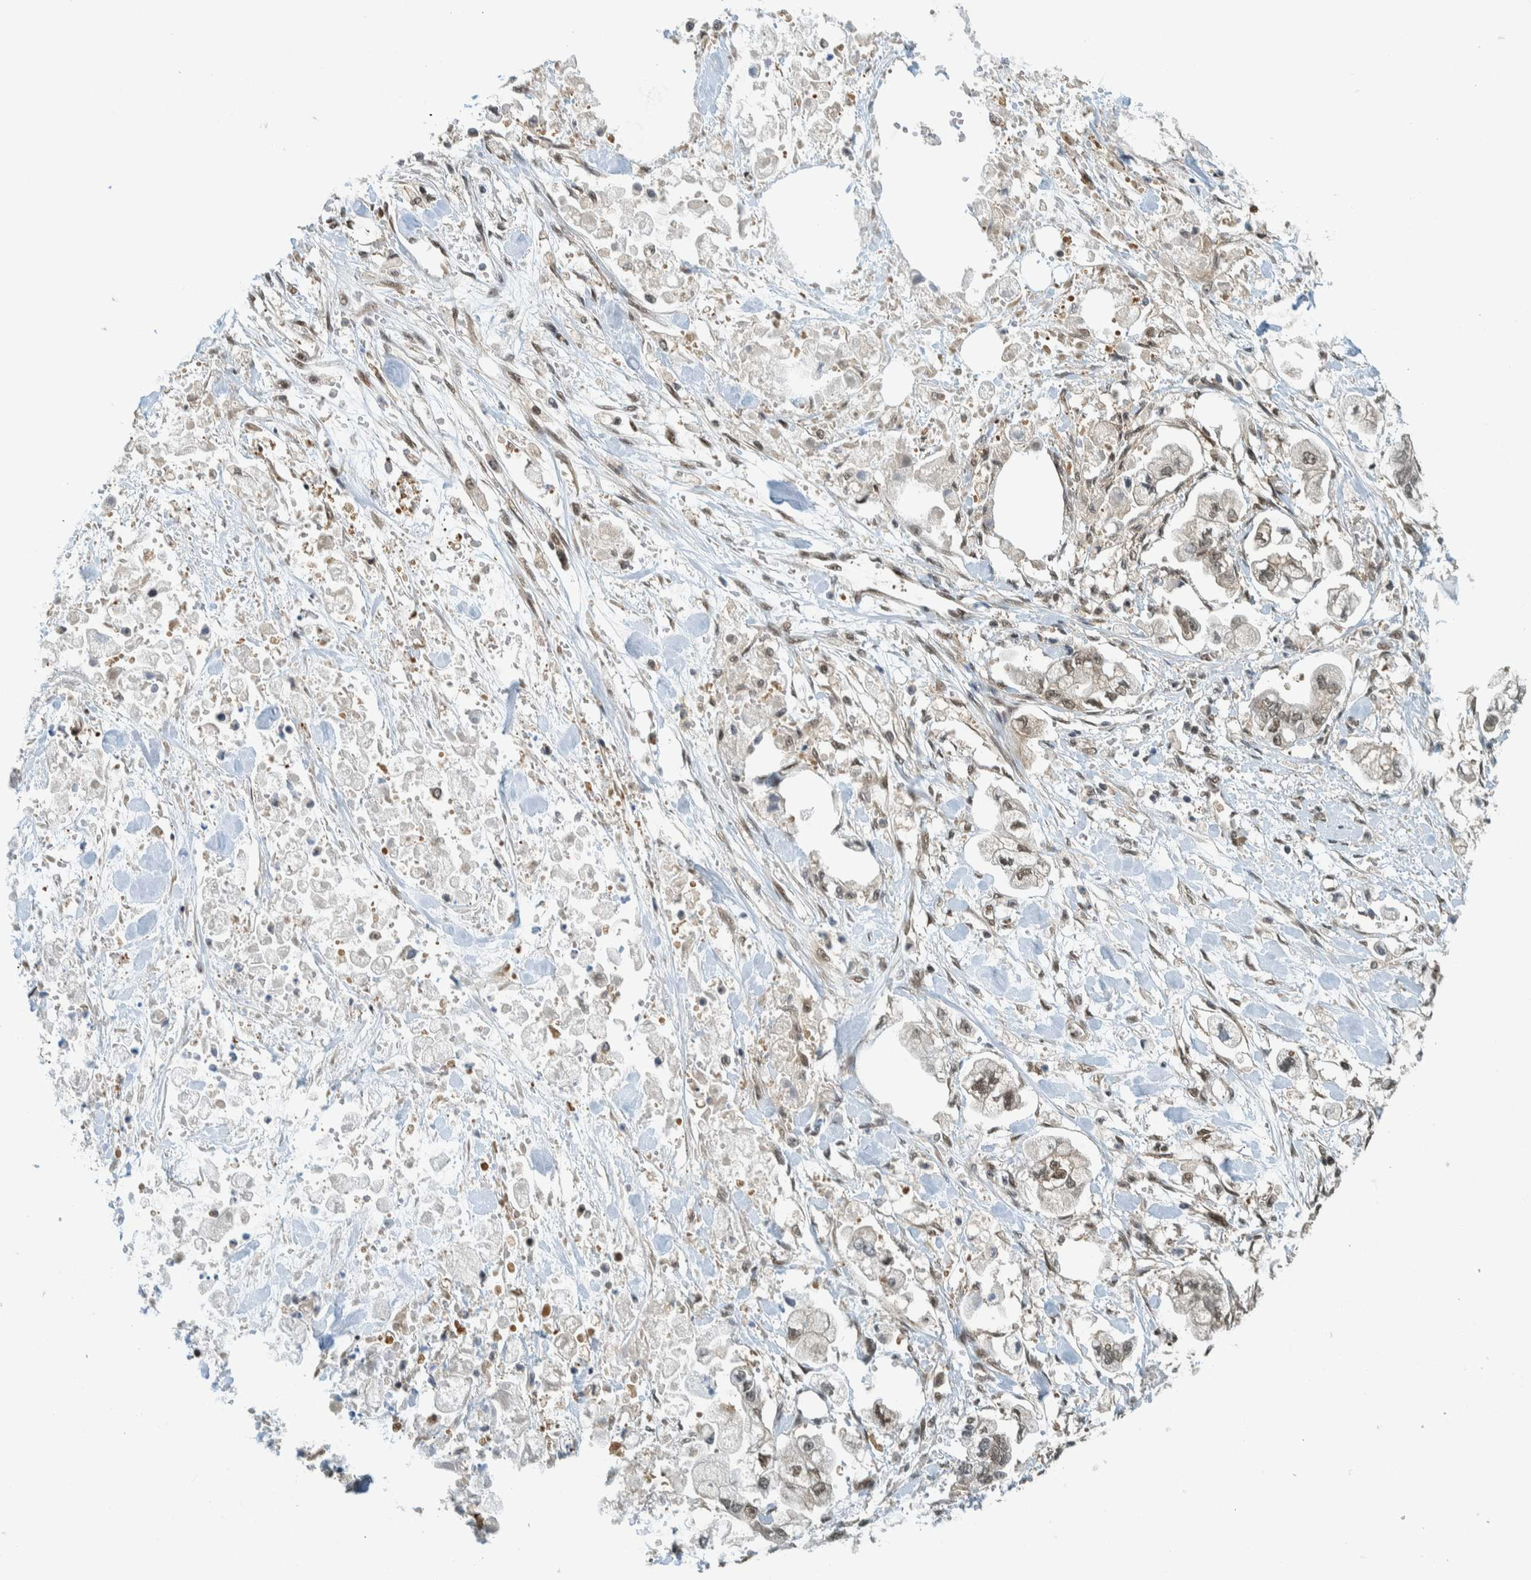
{"staining": {"intensity": "weak", "quantity": ">75%", "location": "nuclear"}, "tissue": "stomach cancer", "cell_type": "Tumor cells", "image_type": "cancer", "snomed": [{"axis": "morphology", "description": "Normal tissue, NOS"}, {"axis": "morphology", "description": "Adenocarcinoma, NOS"}, {"axis": "topography", "description": "Stomach"}], "caption": "Immunohistochemical staining of human stomach cancer (adenocarcinoma) reveals low levels of weak nuclear protein staining in about >75% of tumor cells.", "gene": "COPS3", "patient": {"sex": "male", "age": 62}}